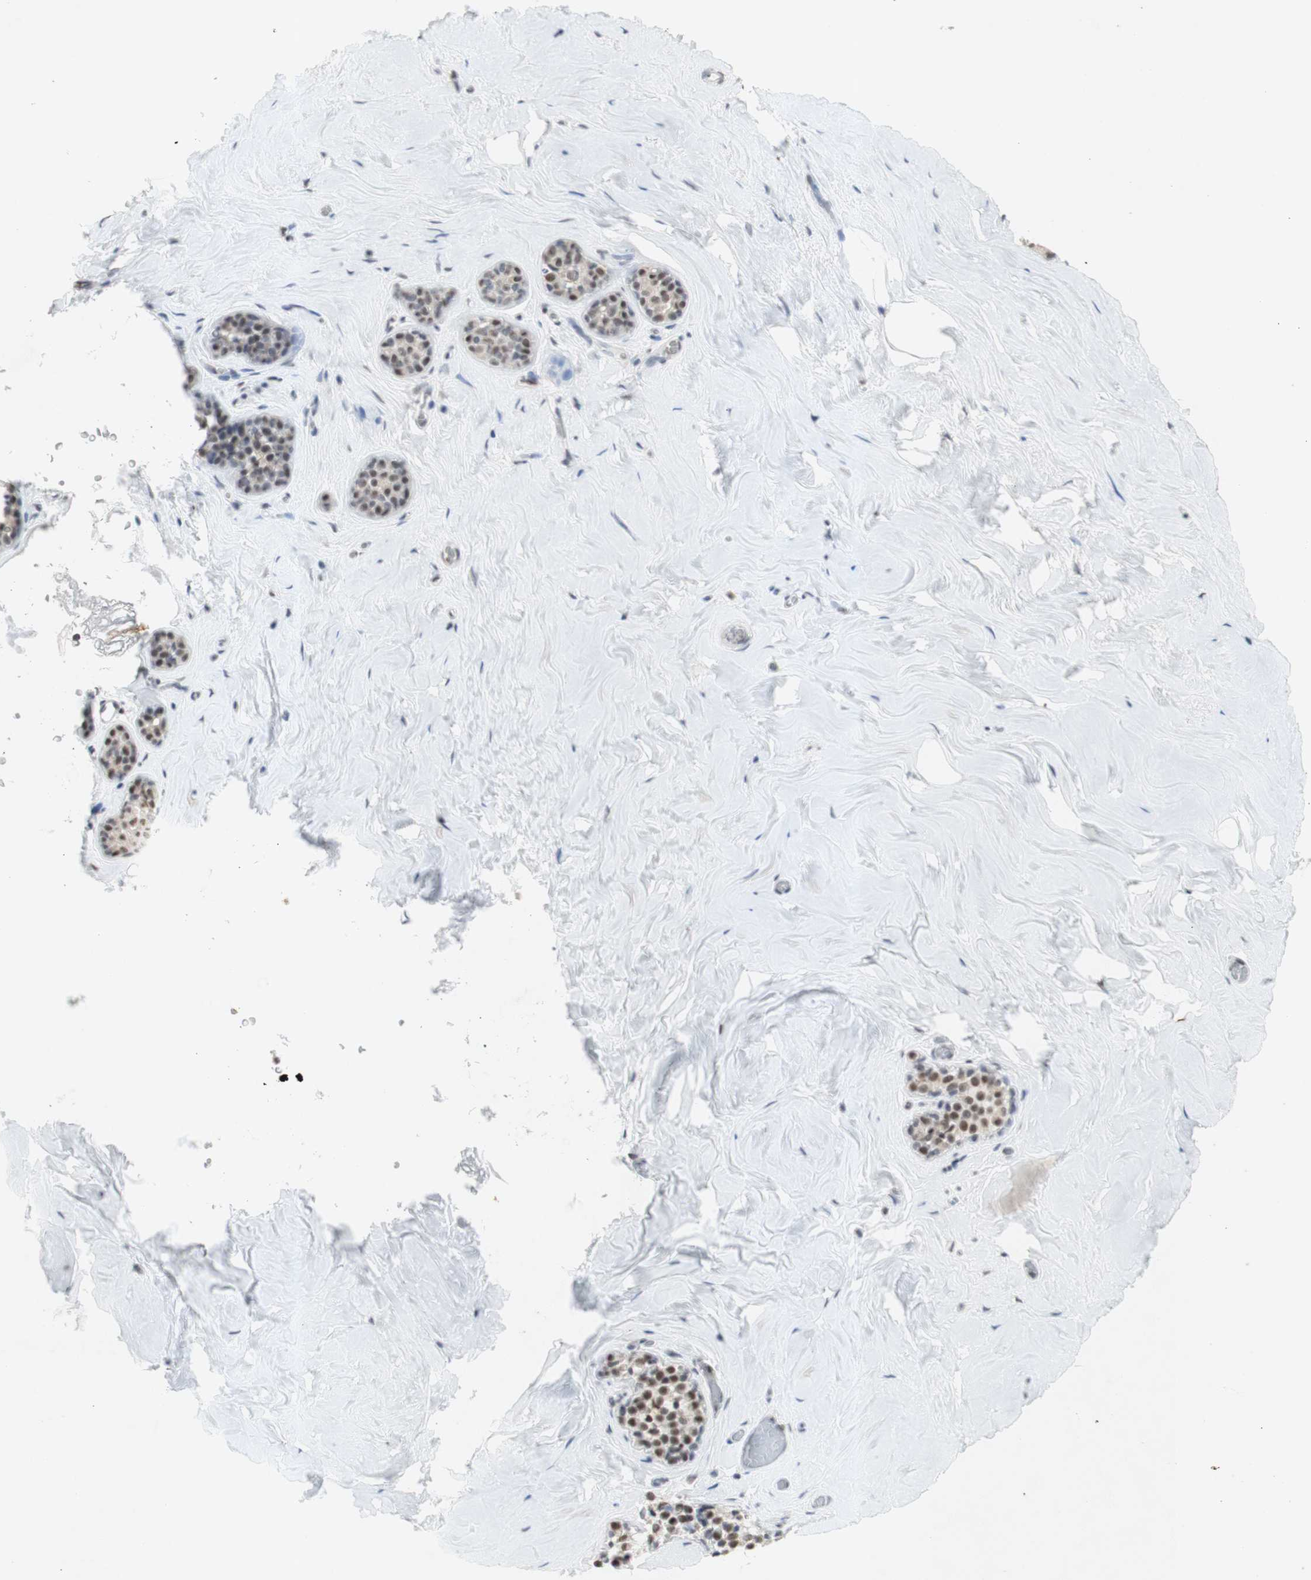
{"staining": {"intensity": "weak", "quantity": "25%-75%", "location": "nuclear"}, "tissue": "breast", "cell_type": "Adipocytes", "image_type": "normal", "snomed": [{"axis": "morphology", "description": "Normal tissue, NOS"}, {"axis": "topography", "description": "Breast"}], "caption": "High-magnification brightfield microscopy of normal breast stained with DAB (3,3'-diaminobenzidine) (brown) and counterstained with hematoxylin (blue). adipocytes exhibit weak nuclear staining is seen in approximately25%-75% of cells.", "gene": "SNRPB", "patient": {"sex": "female", "age": 75}}